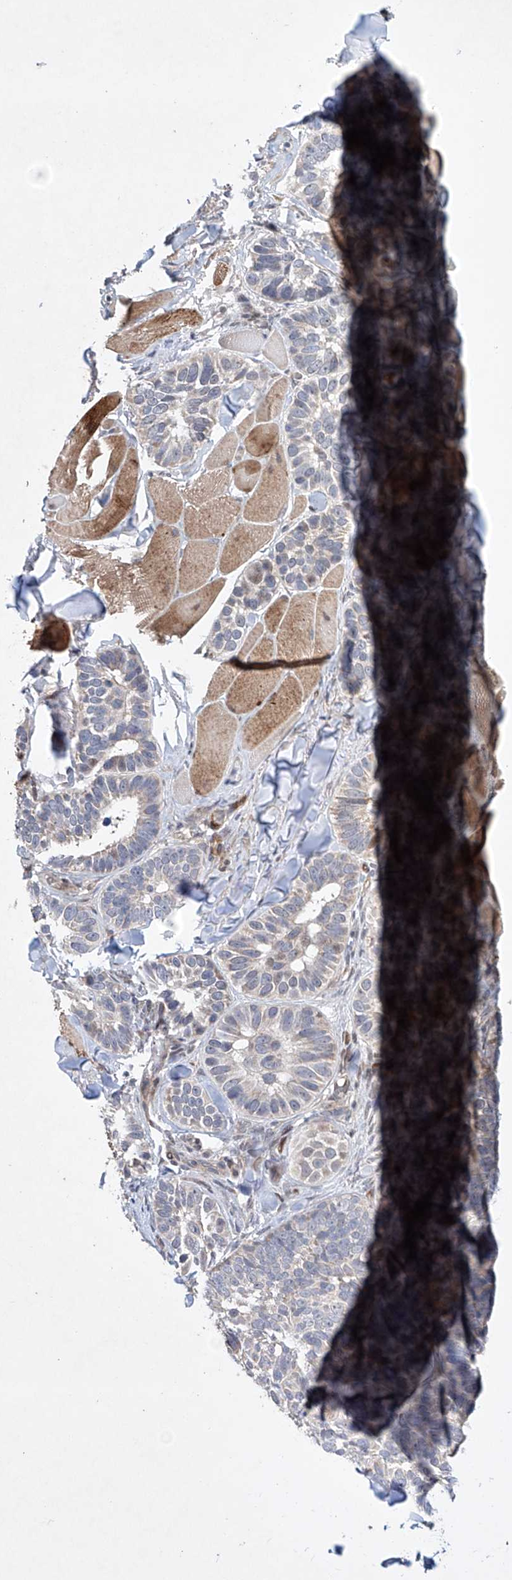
{"staining": {"intensity": "negative", "quantity": "none", "location": "none"}, "tissue": "skin cancer", "cell_type": "Tumor cells", "image_type": "cancer", "snomed": [{"axis": "morphology", "description": "Basal cell carcinoma"}, {"axis": "topography", "description": "Skin"}], "caption": "Immunohistochemistry (IHC) histopathology image of neoplastic tissue: skin cancer (basal cell carcinoma) stained with DAB (3,3'-diaminobenzidine) displays no significant protein staining in tumor cells. (DAB immunohistochemistry visualized using brightfield microscopy, high magnification).", "gene": "AFG1L", "patient": {"sex": "male", "age": 62}}